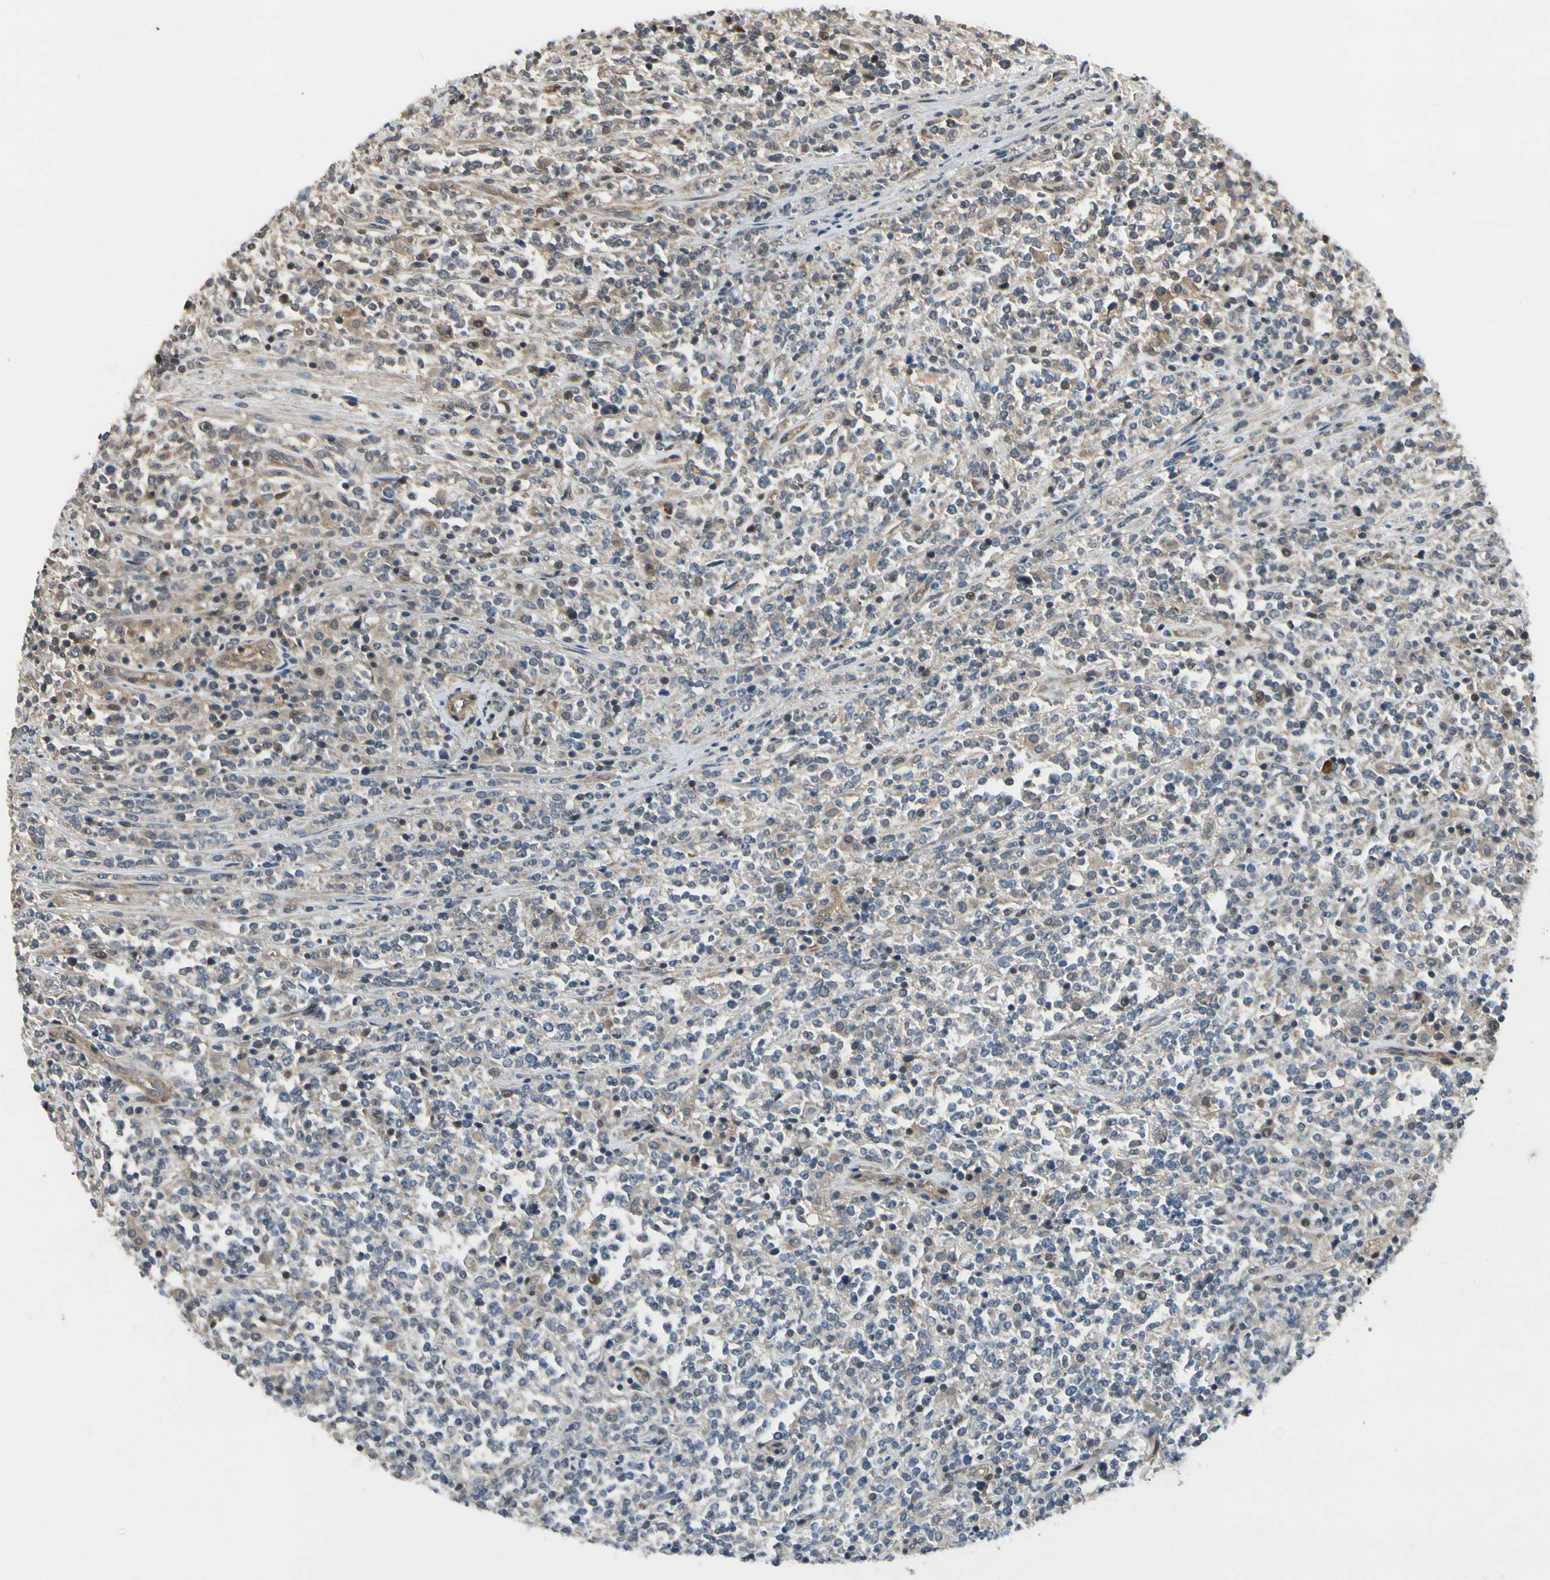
{"staining": {"intensity": "weak", "quantity": ">75%", "location": "cytoplasmic/membranous"}, "tissue": "lymphoma", "cell_type": "Tumor cells", "image_type": "cancer", "snomed": [{"axis": "morphology", "description": "Malignant lymphoma, non-Hodgkin's type, High grade"}, {"axis": "topography", "description": "Soft tissue"}], "caption": "IHC micrograph of neoplastic tissue: malignant lymphoma, non-Hodgkin's type (high-grade) stained using immunohistochemistry exhibits low levels of weak protein expression localized specifically in the cytoplasmic/membranous of tumor cells, appearing as a cytoplasmic/membranous brown color.", "gene": "RASGRF1", "patient": {"sex": "male", "age": 18}}